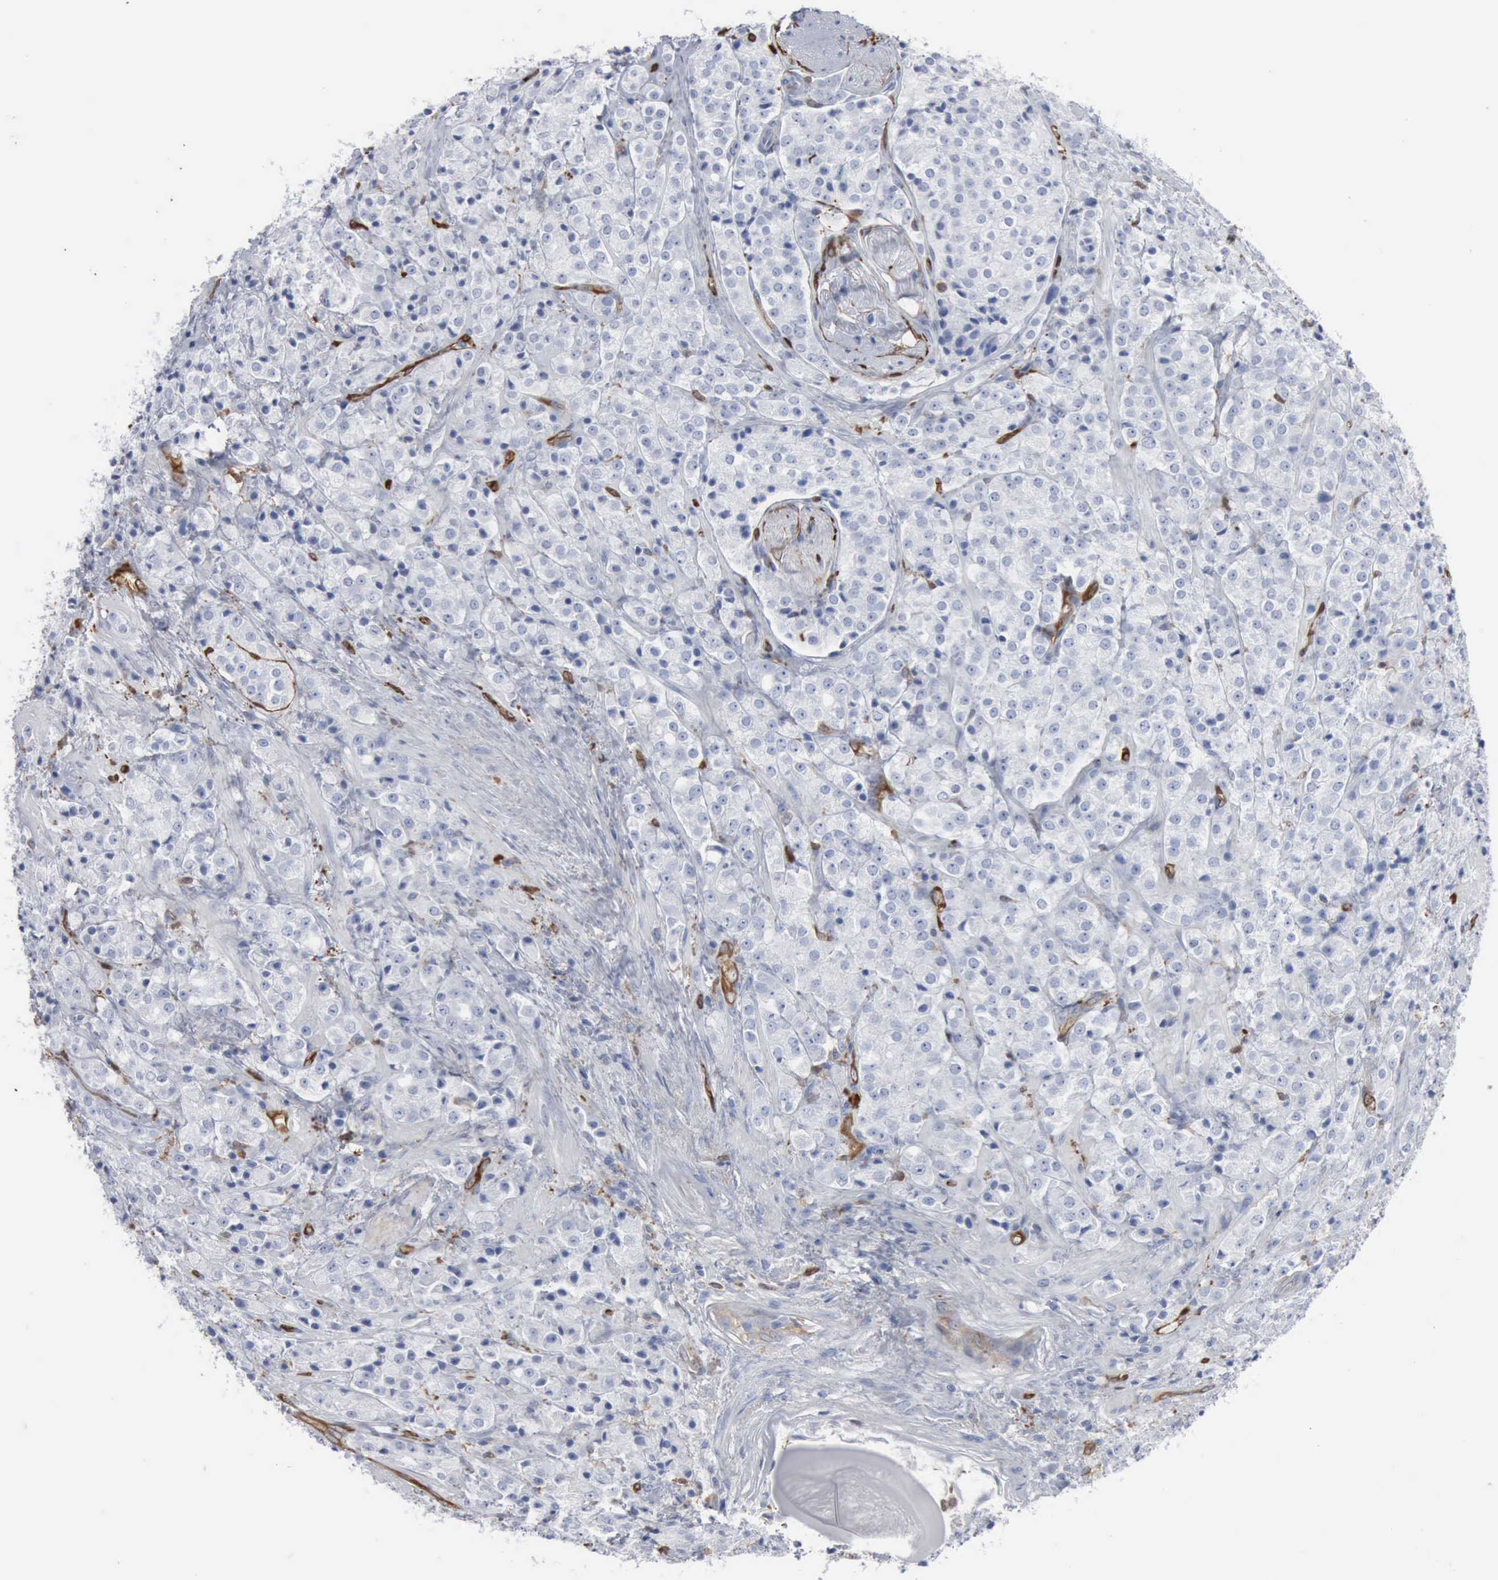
{"staining": {"intensity": "negative", "quantity": "none", "location": "none"}, "tissue": "prostate cancer", "cell_type": "Tumor cells", "image_type": "cancer", "snomed": [{"axis": "morphology", "description": "Adenocarcinoma, Medium grade"}, {"axis": "topography", "description": "Prostate"}], "caption": "Immunohistochemistry photomicrograph of neoplastic tissue: prostate medium-grade adenocarcinoma stained with DAB (3,3'-diaminobenzidine) shows no significant protein expression in tumor cells.", "gene": "FSCN1", "patient": {"sex": "male", "age": 70}}